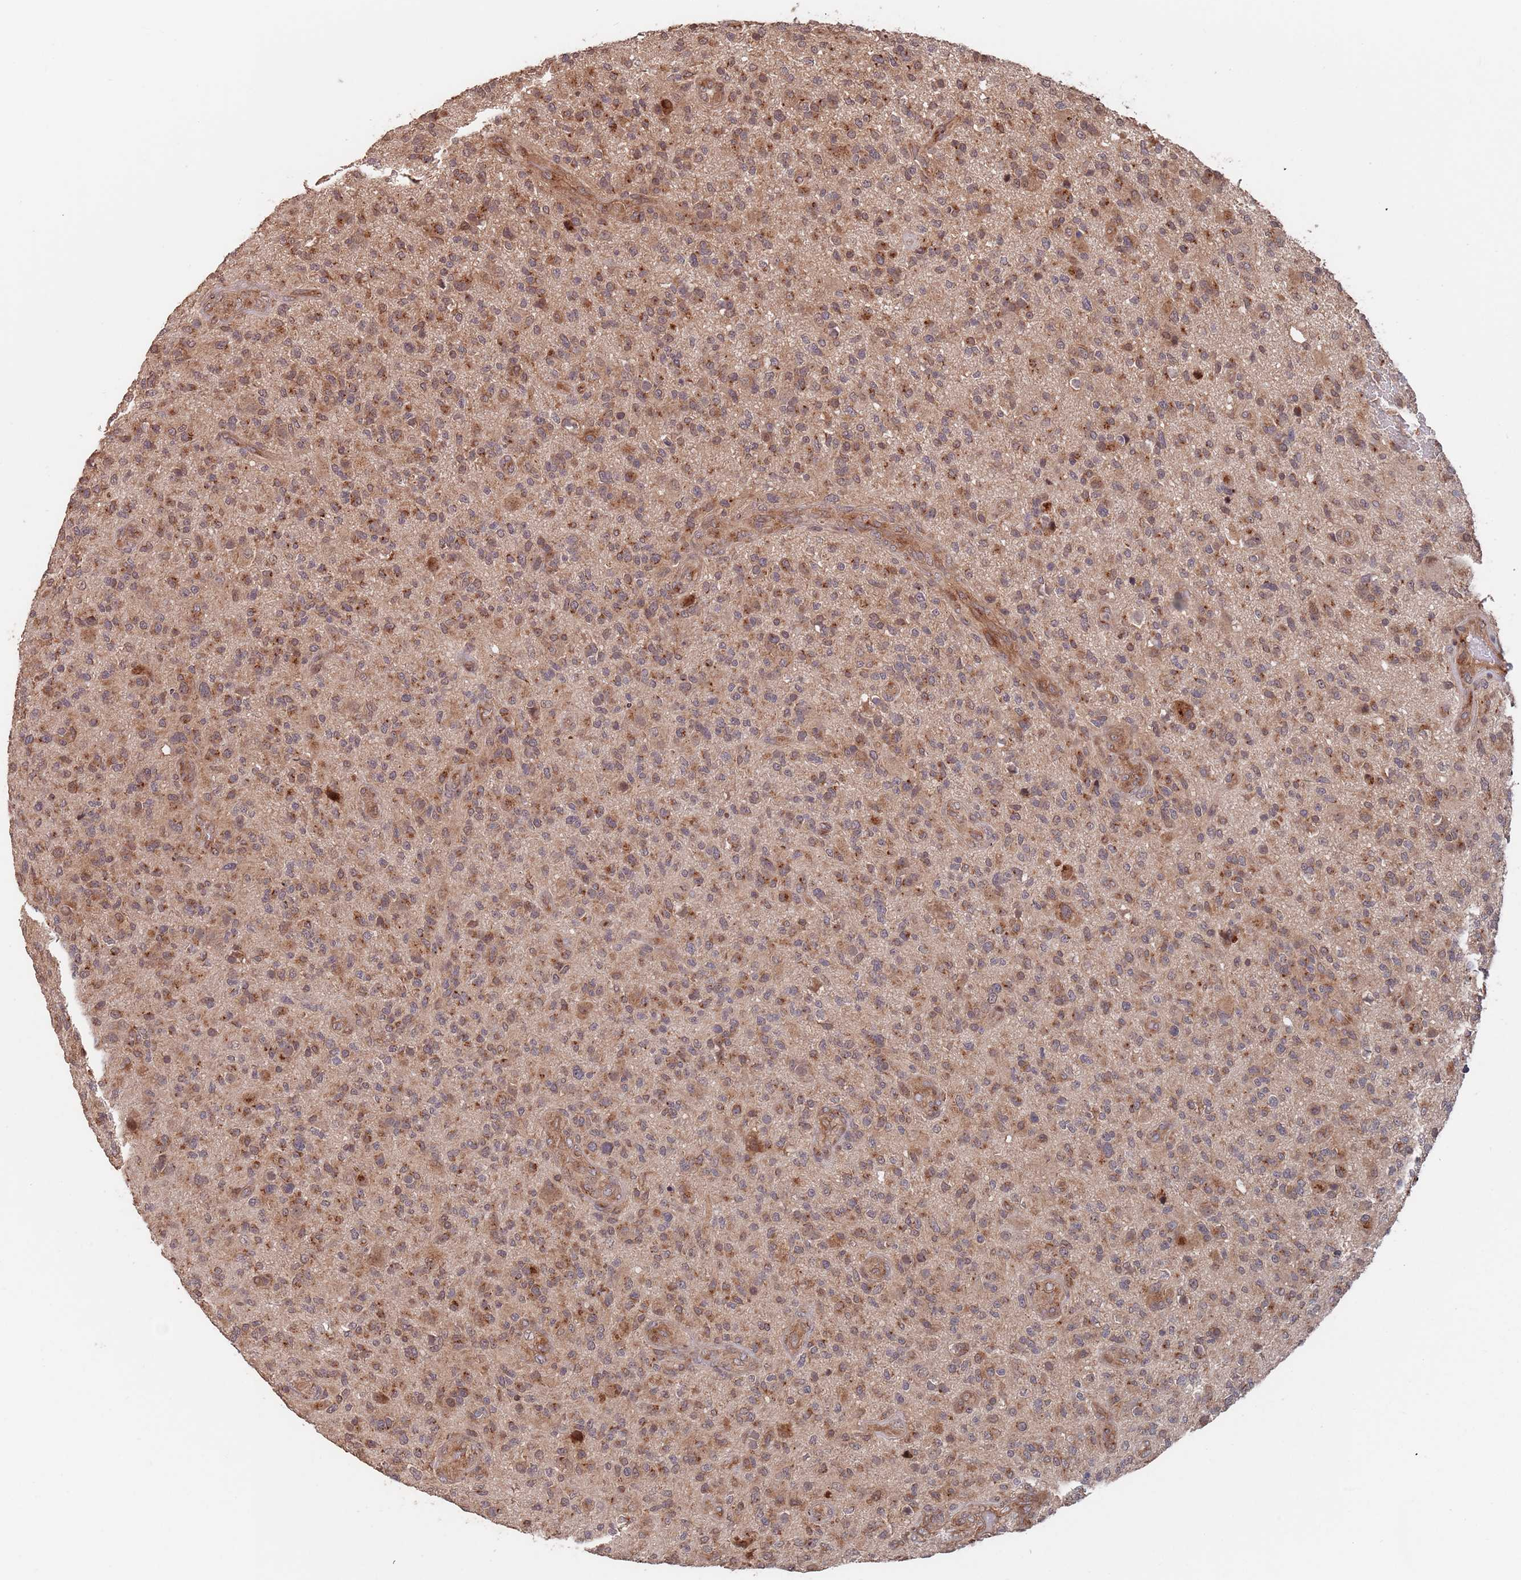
{"staining": {"intensity": "moderate", "quantity": ">75%", "location": "cytoplasmic/membranous"}, "tissue": "glioma", "cell_type": "Tumor cells", "image_type": "cancer", "snomed": [{"axis": "morphology", "description": "Glioma, malignant, High grade"}, {"axis": "topography", "description": "Brain"}], "caption": "Immunohistochemistry (DAB (3,3'-diaminobenzidine)) staining of human glioma exhibits moderate cytoplasmic/membranous protein positivity in approximately >75% of tumor cells.", "gene": "UNC45A", "patient": {"sex": "male", "age": 47}}